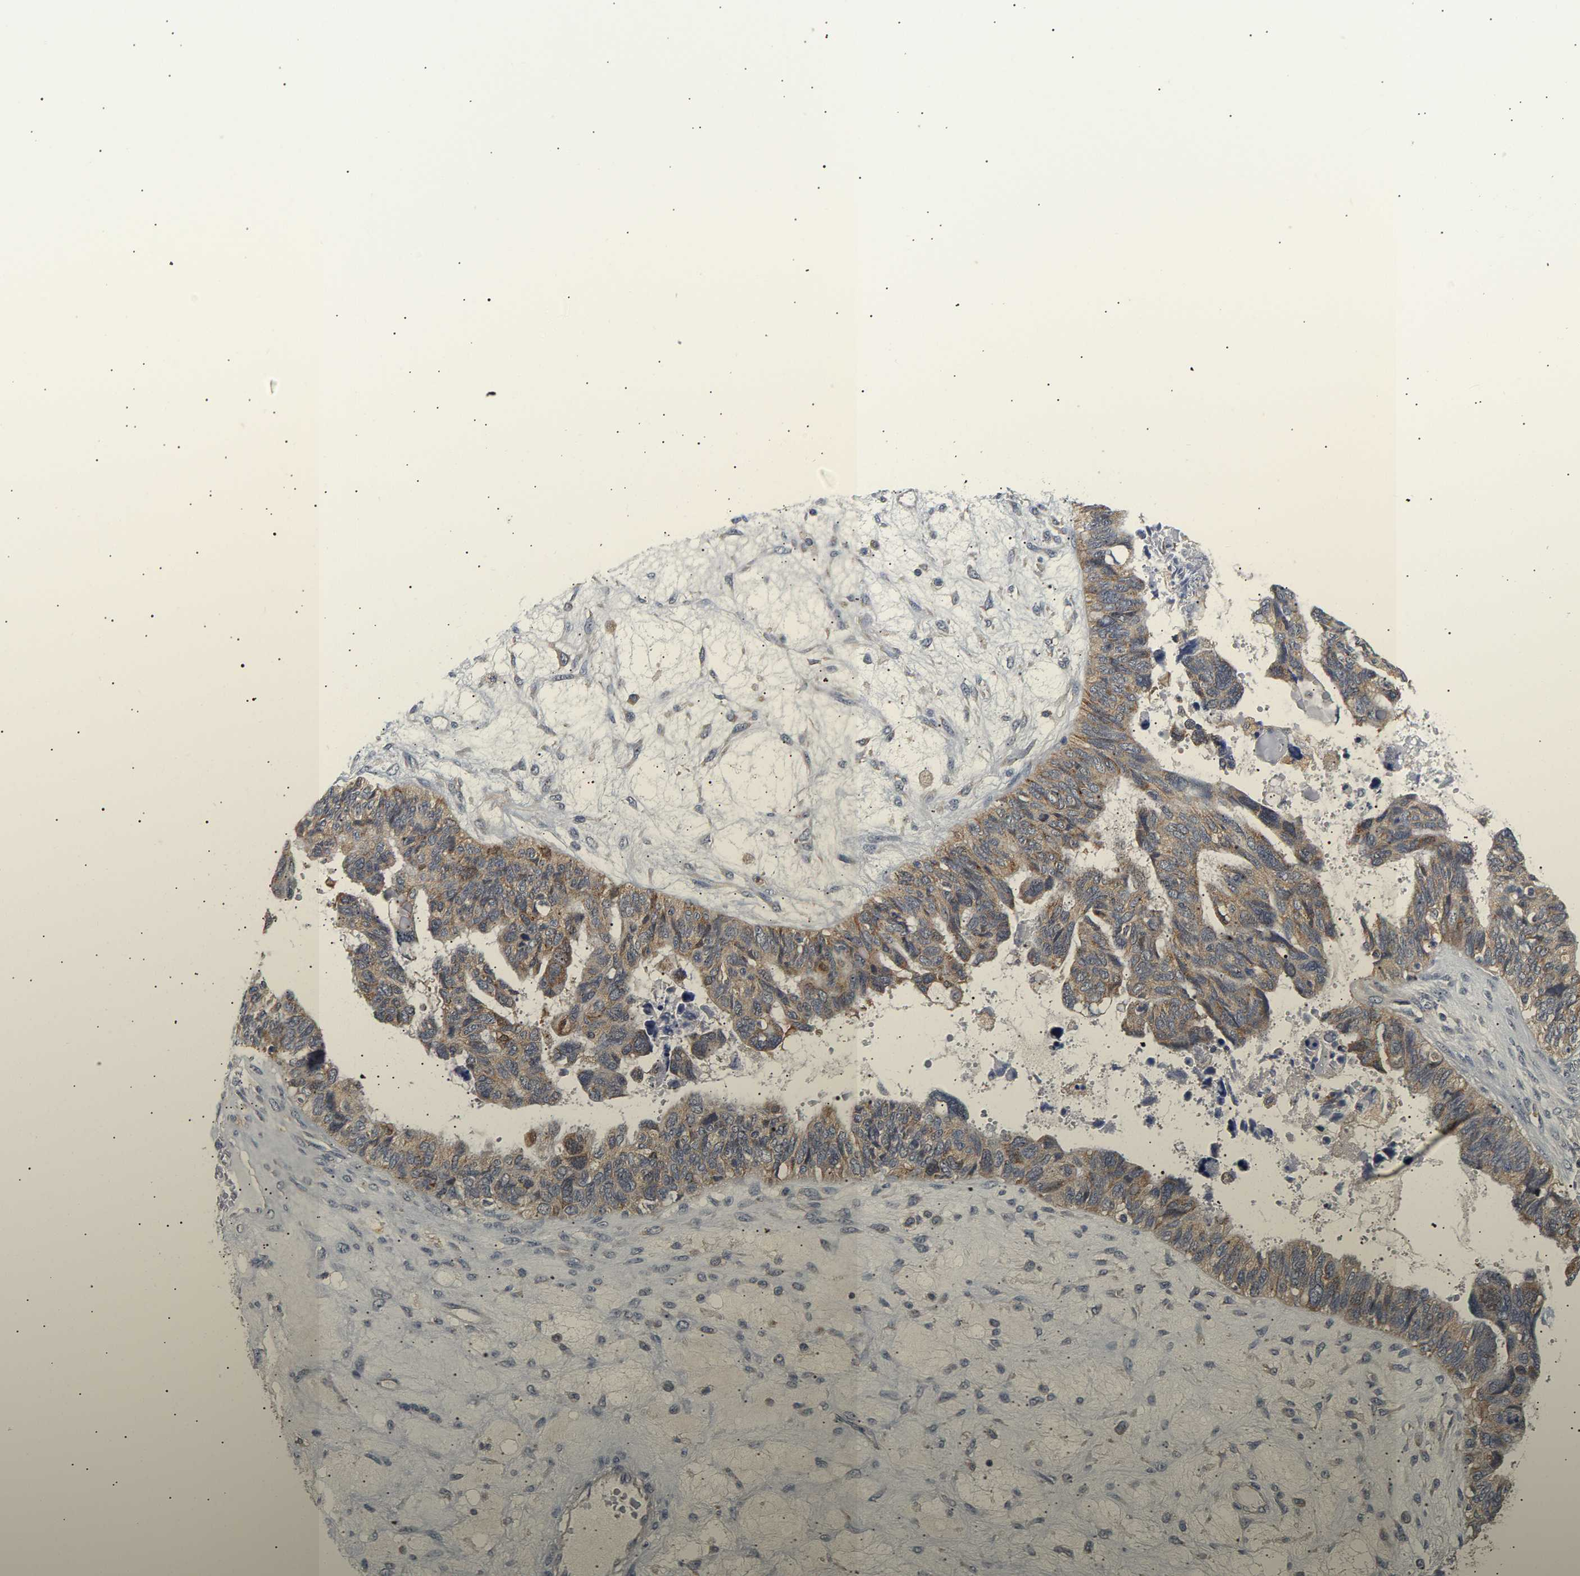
{"staining": {"intensity": "weak", "quantity": ">75%", "location": "cytoplasmic/membranous"}, "tissue": "ovarian cancer", "cell_type": "Tumor cells", "image_type": "cancer", "snomed": [{"axis": "morphology", "description": "Cystadenocarcinoma, serous, NOS"}, {"axis": "topography", "description": "Ovary"}], "caption": "A photomicrograph of ovarian cancer (serous cystadenocarcinoma) stained for a protein demonstrates weak cytoplasmic/membranous brown staining in tumor cells.", "gene": "PPID", "patient": {"sex": "female", "age": 79}}